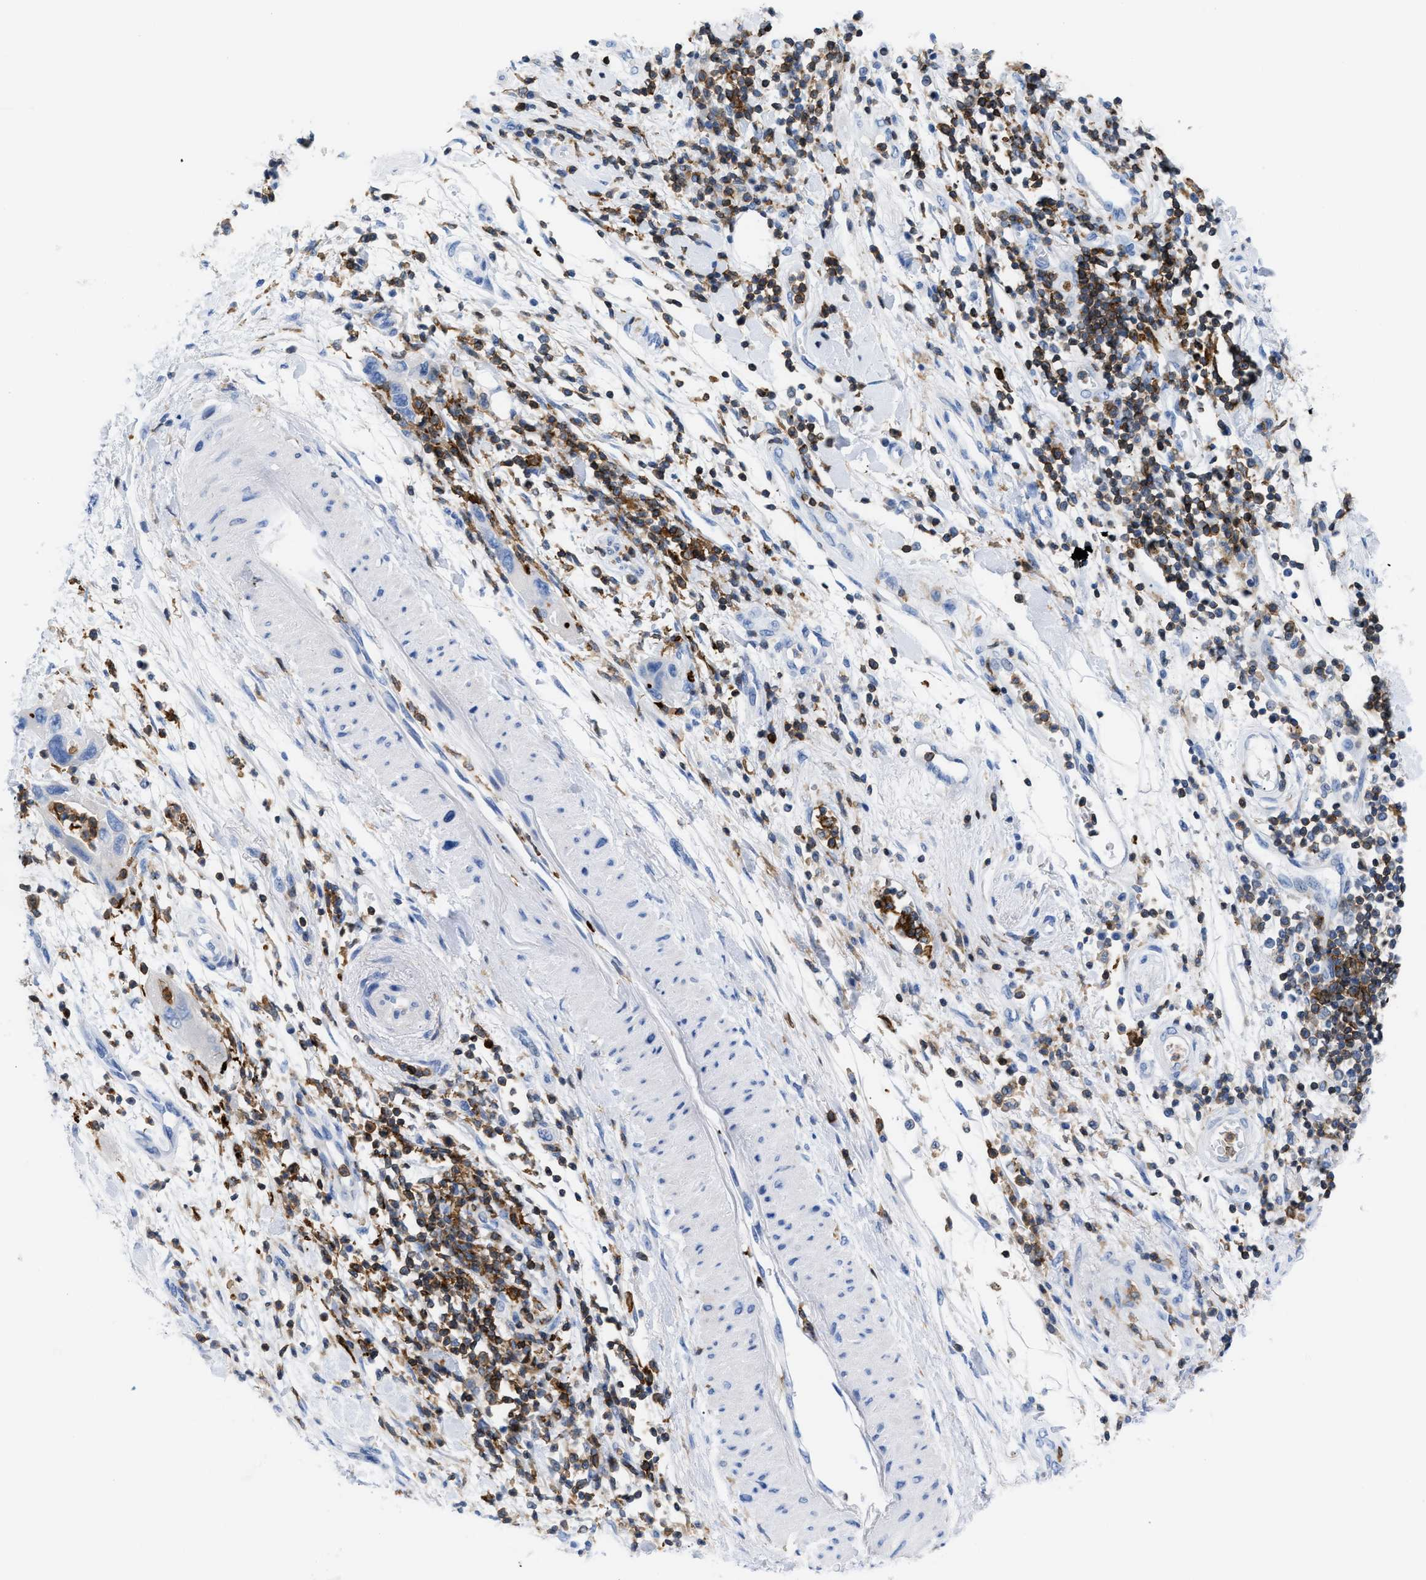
{"staining": {"intensity": "negative", "quantity": "none", "location": "none"}, "tissue": "pancreatic cancer", "cell_type": "Tumor cells", "image_type": "cancer", "snomed": [{"axis": "morphology", "description": "Normal tissue, NOS"}, {"axis": "morphology", "description": "Adenocarcinoma, NOS"}, {"axis": "topography", "description": "Pancreas"}], "caption": "There is no significant staining in tumor cells of pancreatic adenocarcinoma.", "gene": "LCP1", "patient": {"sex": "female", "age": 71}}